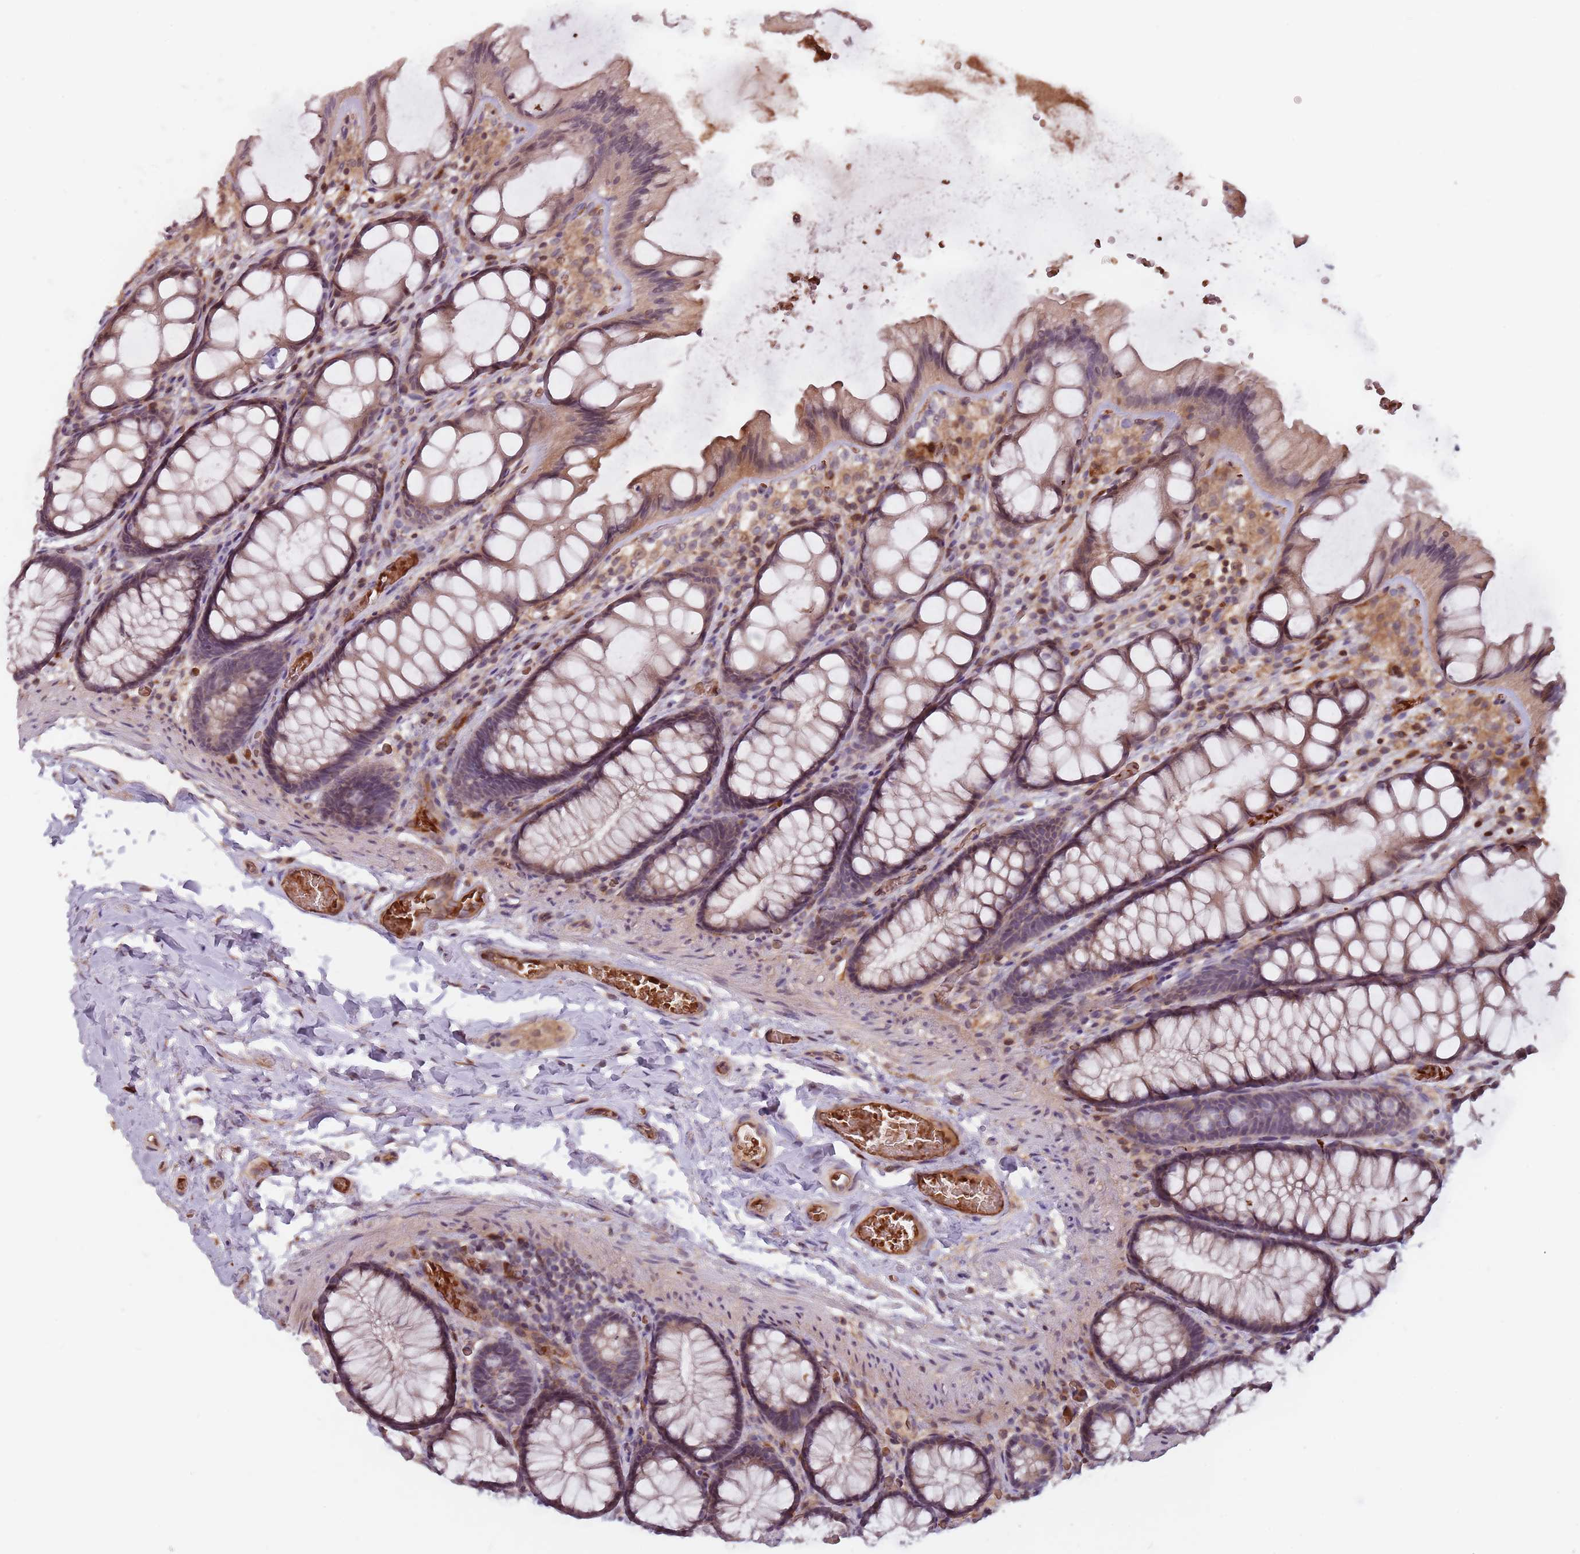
{"staining": {"intensity": "moderate", "quantity": ">75%", "location": "cytoplasmic/membranous"}, "tissue": "colon", "cell_type": "Endothelial cells", "image_type": "normal", "snomed": [{"axis": "morphology", "description": "Normal tissue, NOS"}, {"axis": "topography", "description": "Colon"}], "caption": "Immunohistochemistry (IHC) (DAB (3,3'-diaminobenzidine)) staining of normal human colon shows moderate cytoplasmic/membranous protein expression in approximately >75% of endothelial cells.", "gene": "GPR180", "patient": {"sex": "male", "age": 47}}